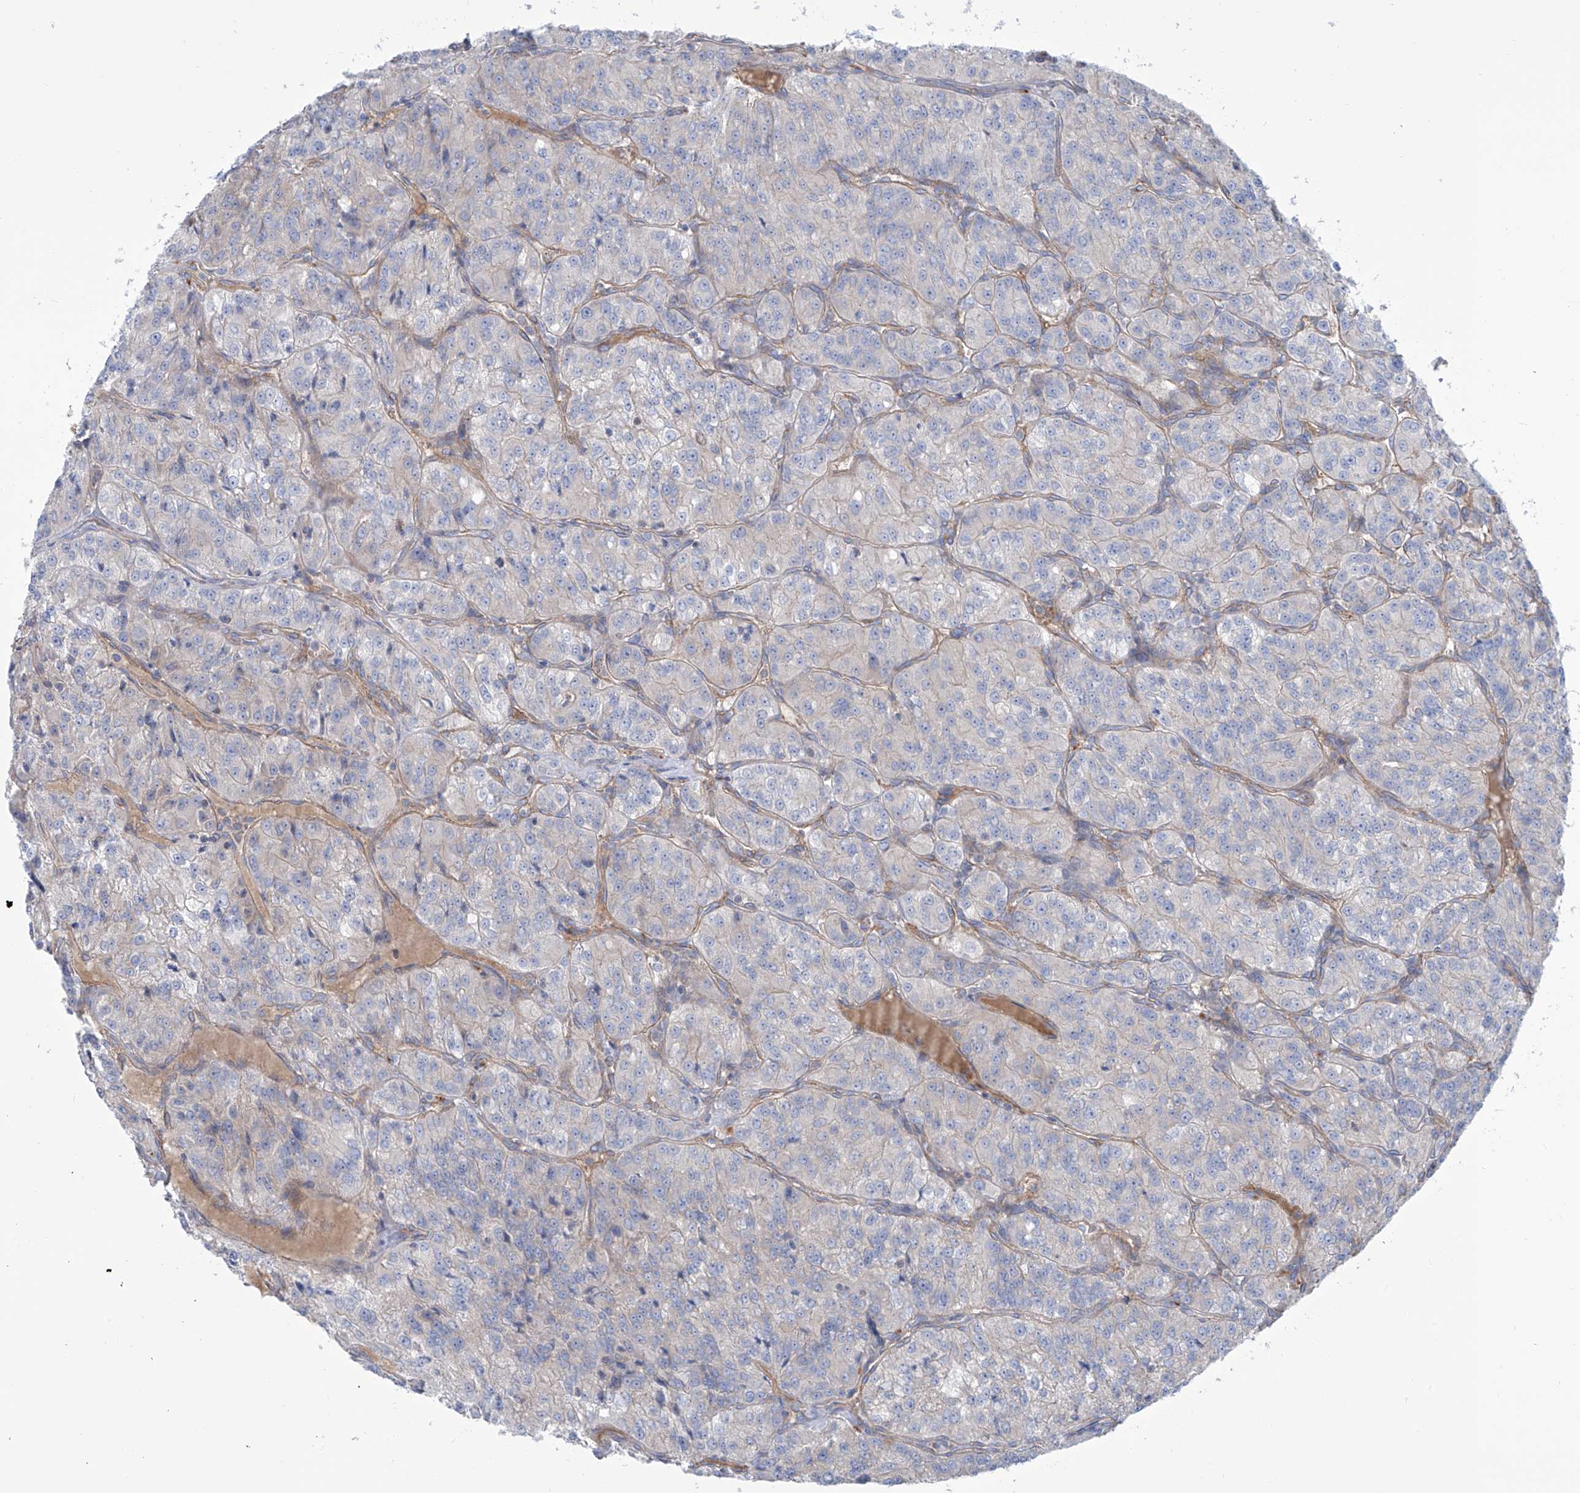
{"staining": {"intensity": "negative", "quantity": "none", "location": "none"}, "tissue": "renal cancer", "cell_type": "Tumor cells", "image_type": "cancer", "snomed": [{"axis": "morphology", "description": "Adenocarcinoma, NOS"}, {"axis": "topography", "description": "Kidney"}], "caption": "This is an IHC micrograph of renal cancer (adenocarcinoma). There is no positivity in tumor cells.", "gene": "TMEM209", "patient": {"sex": "female", "age": 63}}